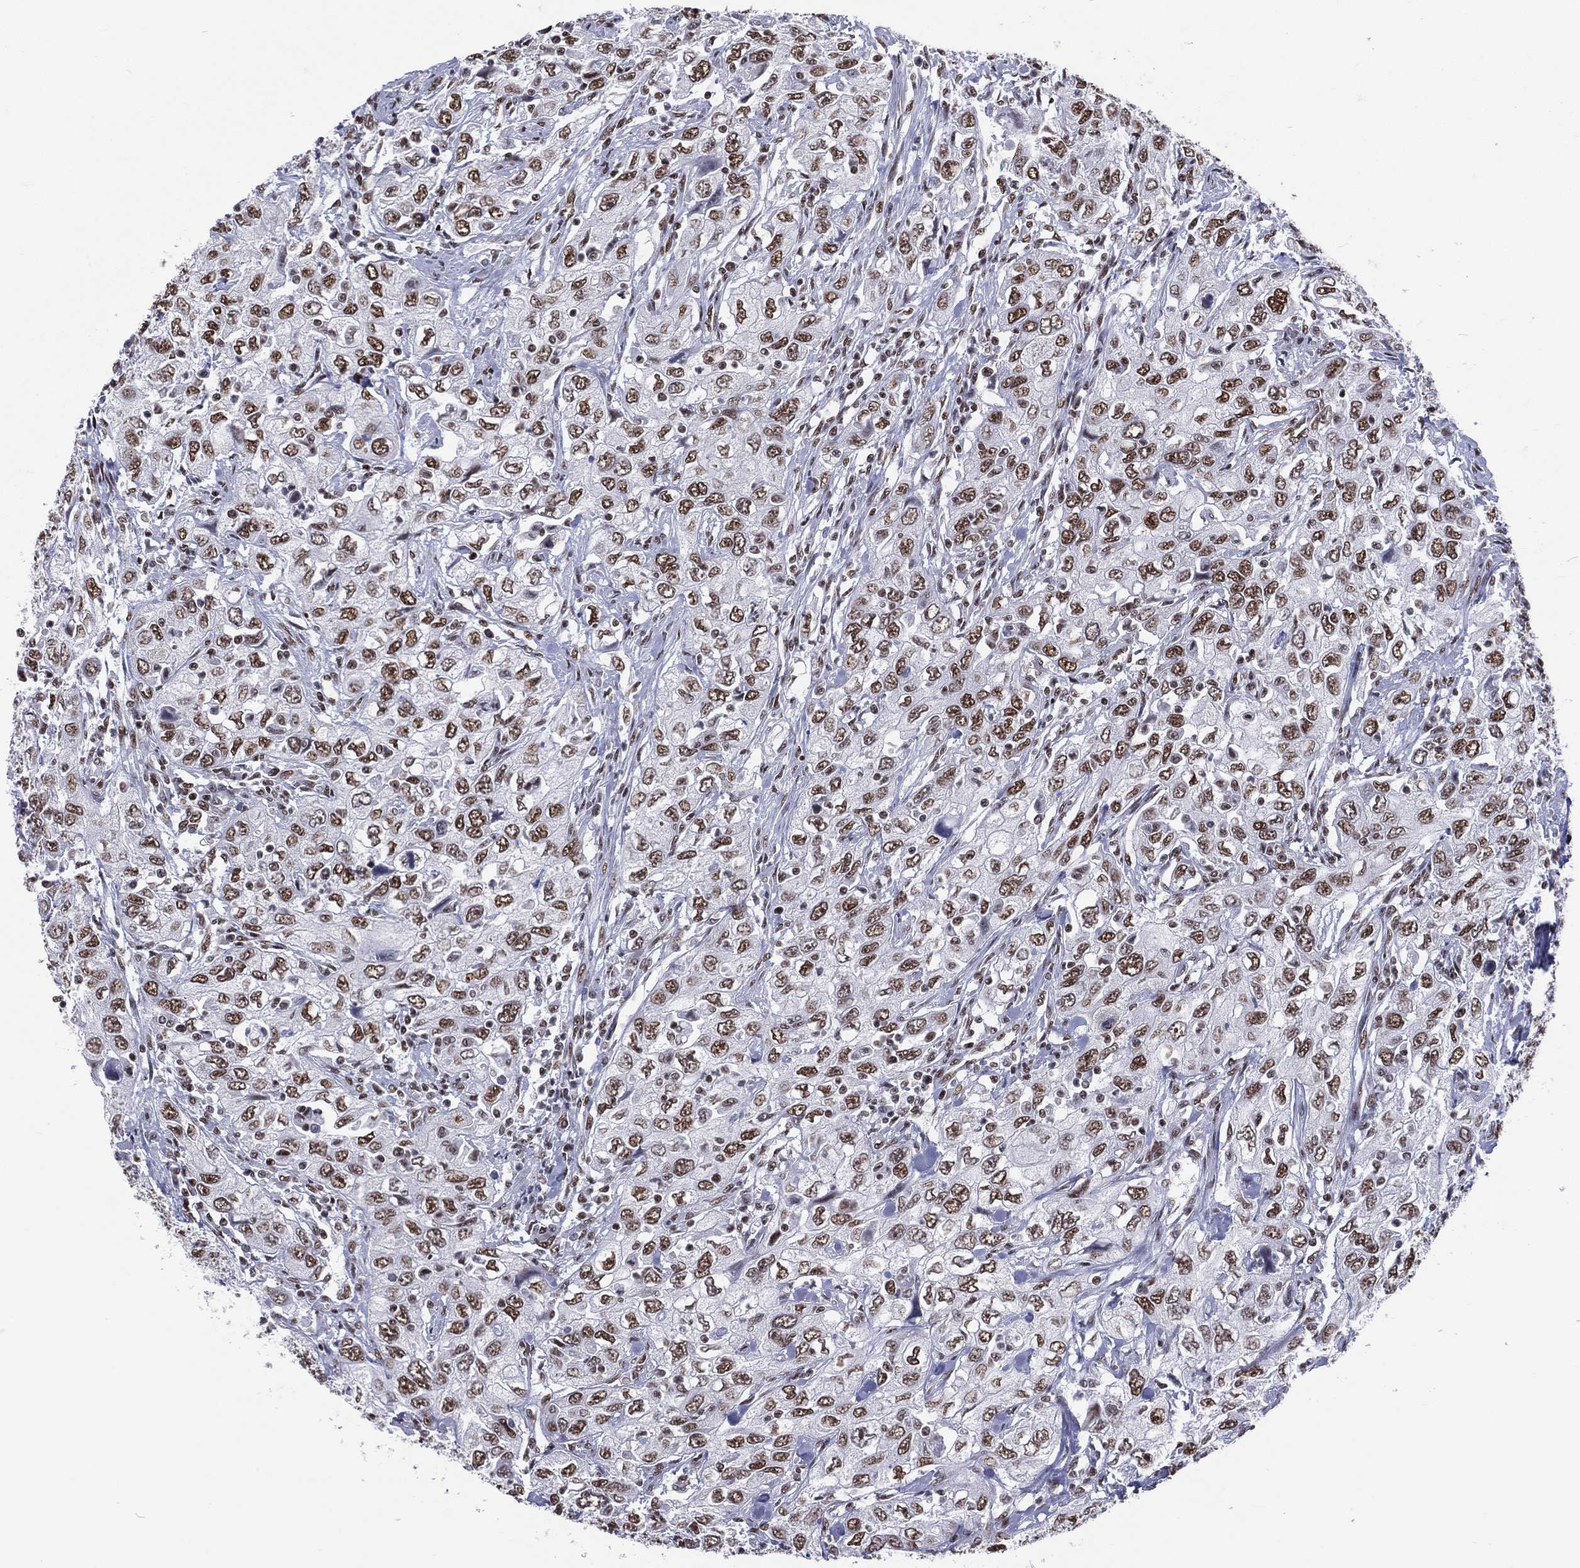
{"staining": {"intensity": "strong", "quantity": ">75%", "location": "nuclear"}, "tissue": "urothelial cancer", "cell_type": "Tumor cells", "image_type": "cancer", "snomed": [{"axis": "morphology", "description": "Urothelial carcinoma, High grade"}, {"axis": "topography", "description": "Urinary bladder"}], "caption": "Urothelial cancer stained with DAB (3,3'-diaminobenzidine) immunohistochemistry (IHC) displays high levels of strong nuclear staining in approximately >75% of tumor cells.", "gene": "ZNF7", "patient": {"sex": "male", "age": 76}}